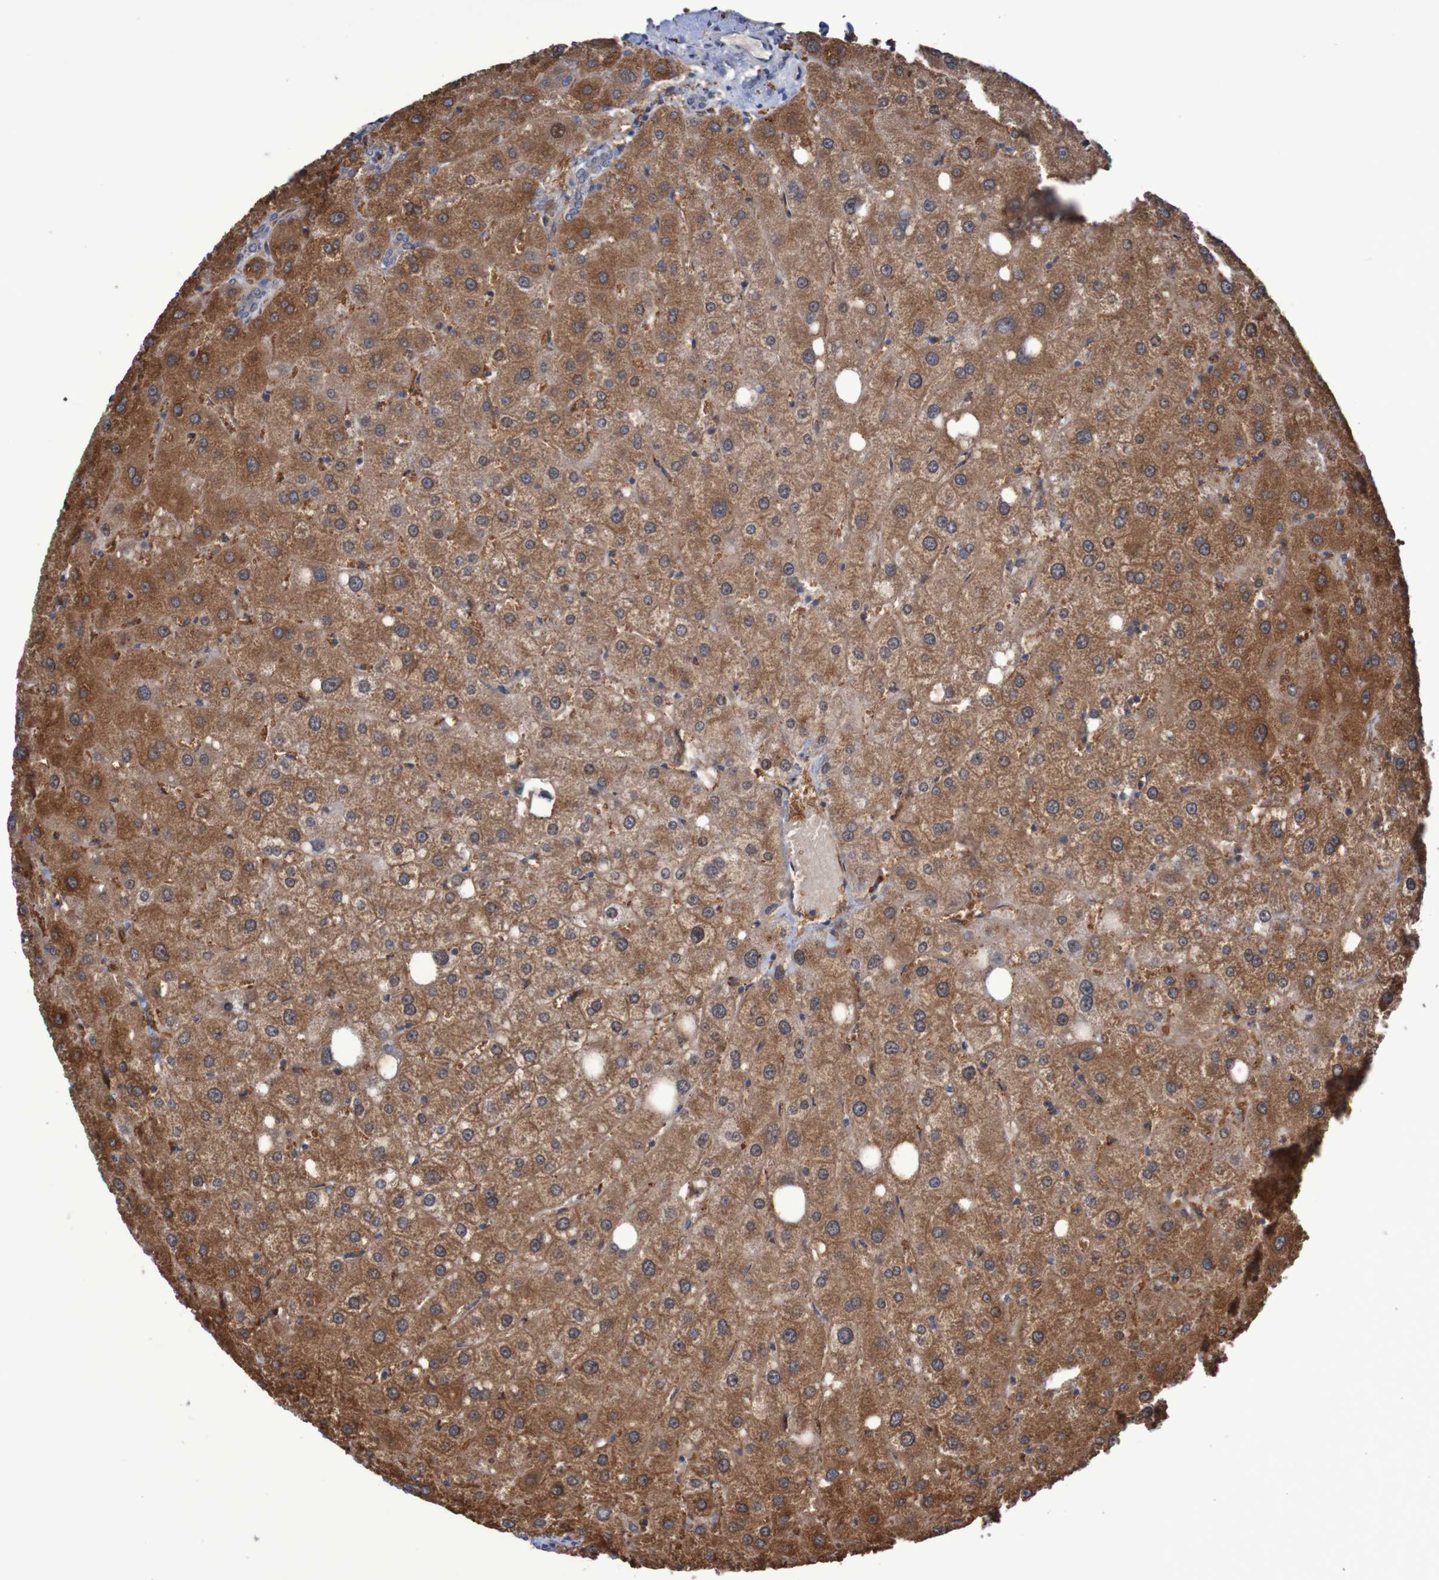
{"staining": {"intensity": "weak", "quantity": ">75%", "location": "cytoplasmic/membranous"}, "tissue": "liver", "cell_type": "Cholangiocytes", "image_type": "normal", "snomed": [{"axis": "morphology", "description": "Normal tissue, NOS"}, {"axis": "topography", "description": "Liver"}], "caption": "The image shows immunohistochemical staining of normal liver. There is weak cytoplasmic/membranous positivity is appreciated in about >75% of cholangiocytes. Nuclei are stained in blue.", "gene": "FBP1", "patient": {"sex": "male", "age": 73}}